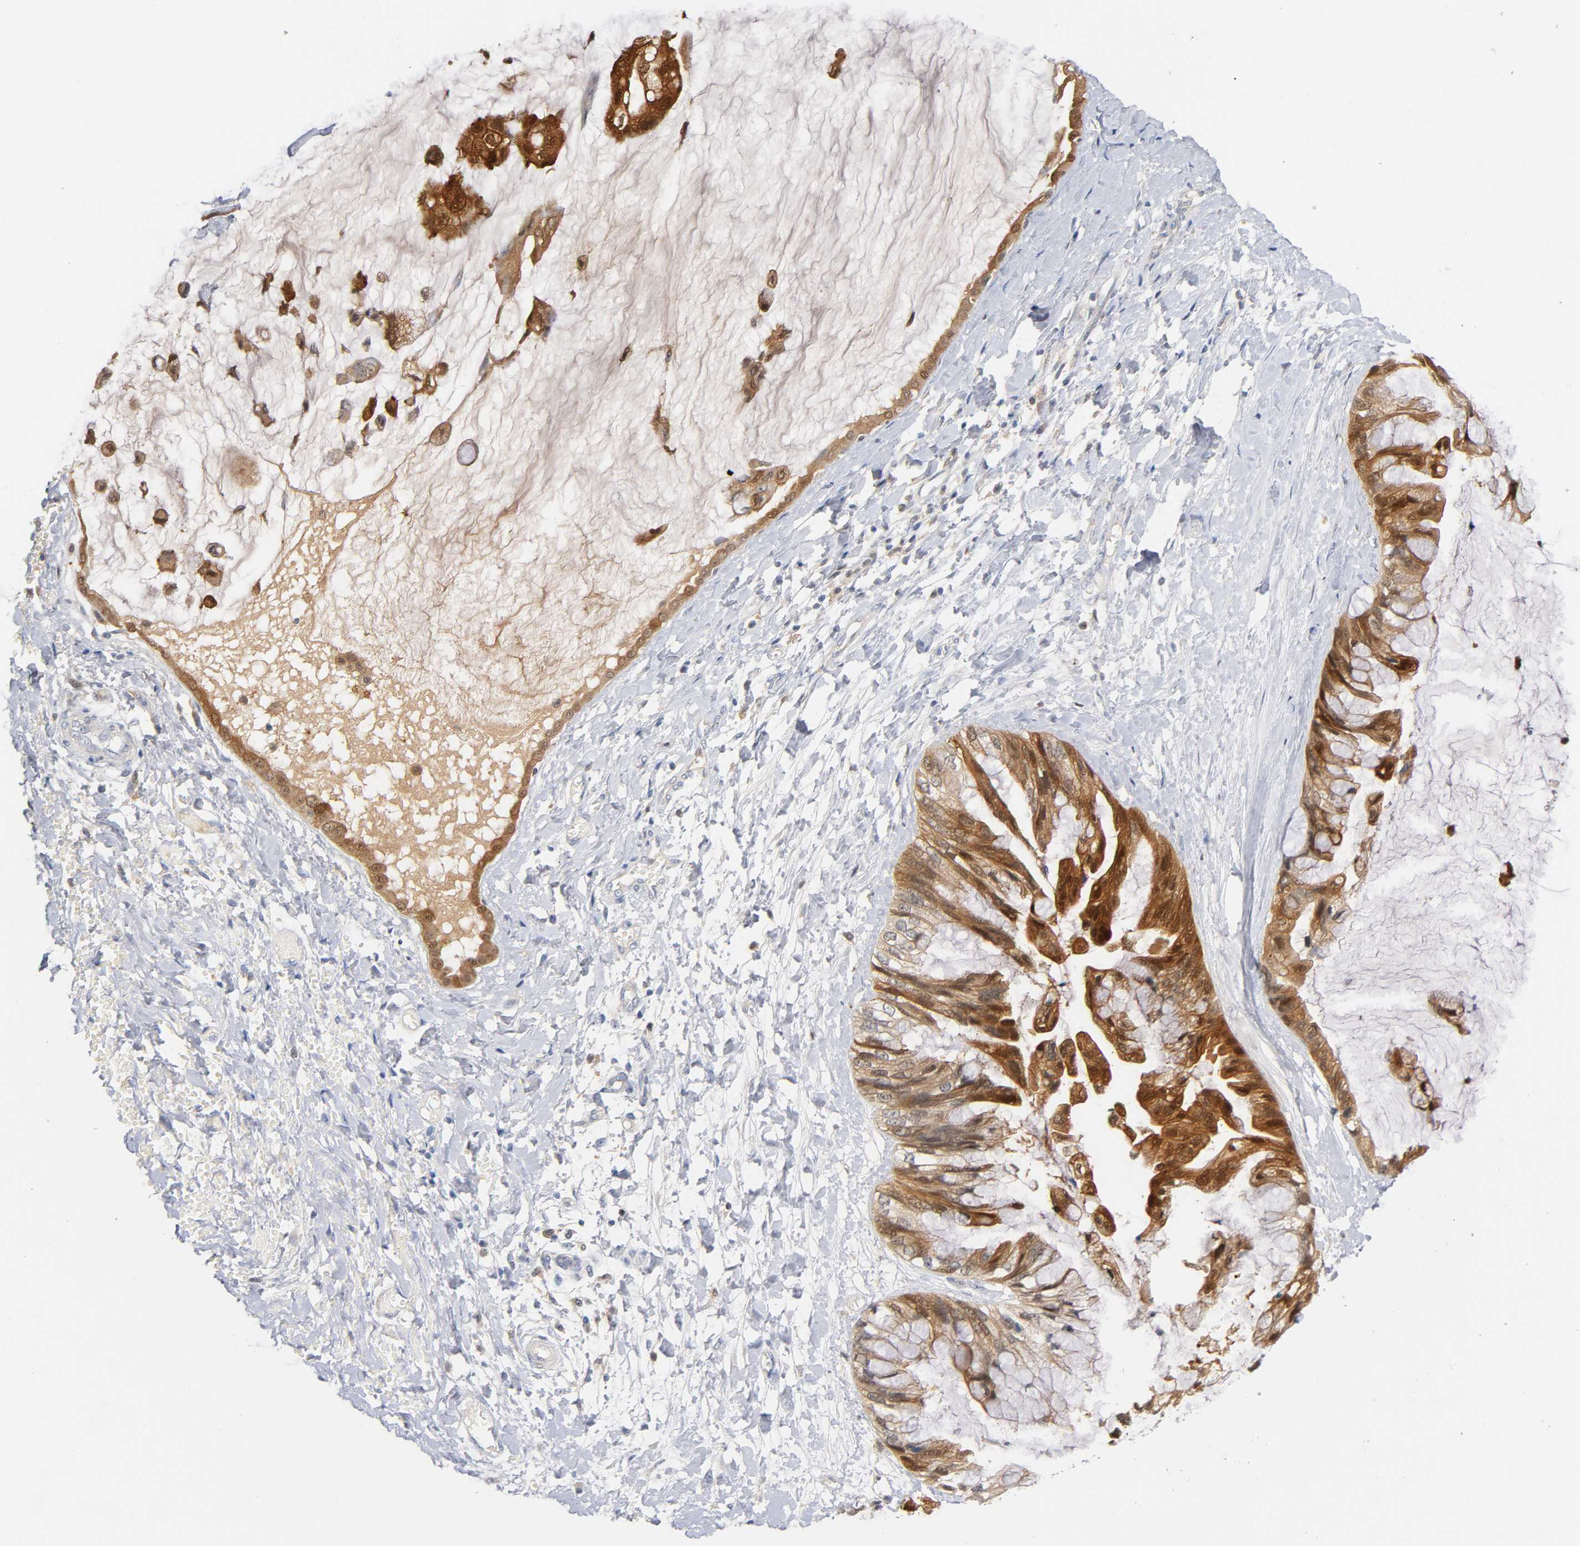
{"staining": {"intensity": "moderate", "quantity": ">75%", "location": "cytoplasmic/membranous,nuclear"}, "tissue": "ovarian cancer", "cell_type": "Tumor cells", "image_type": "cancer", "snomed": [{"axis": "morphology", "description": "Cystadenocarcinoma, mucinous, NOS"}, {"axis": "topography", "description": "Ovary"}], "caption": "Moderate cytoplasmic/membranous and nuclear staining for a protein is identified in approximately >75% of tumor cells of ovarian mucinous cystadenocarcinoma using immunohistochemistry.", "gene": "IL18", "patient": {"sex": "female", "age": 39}}